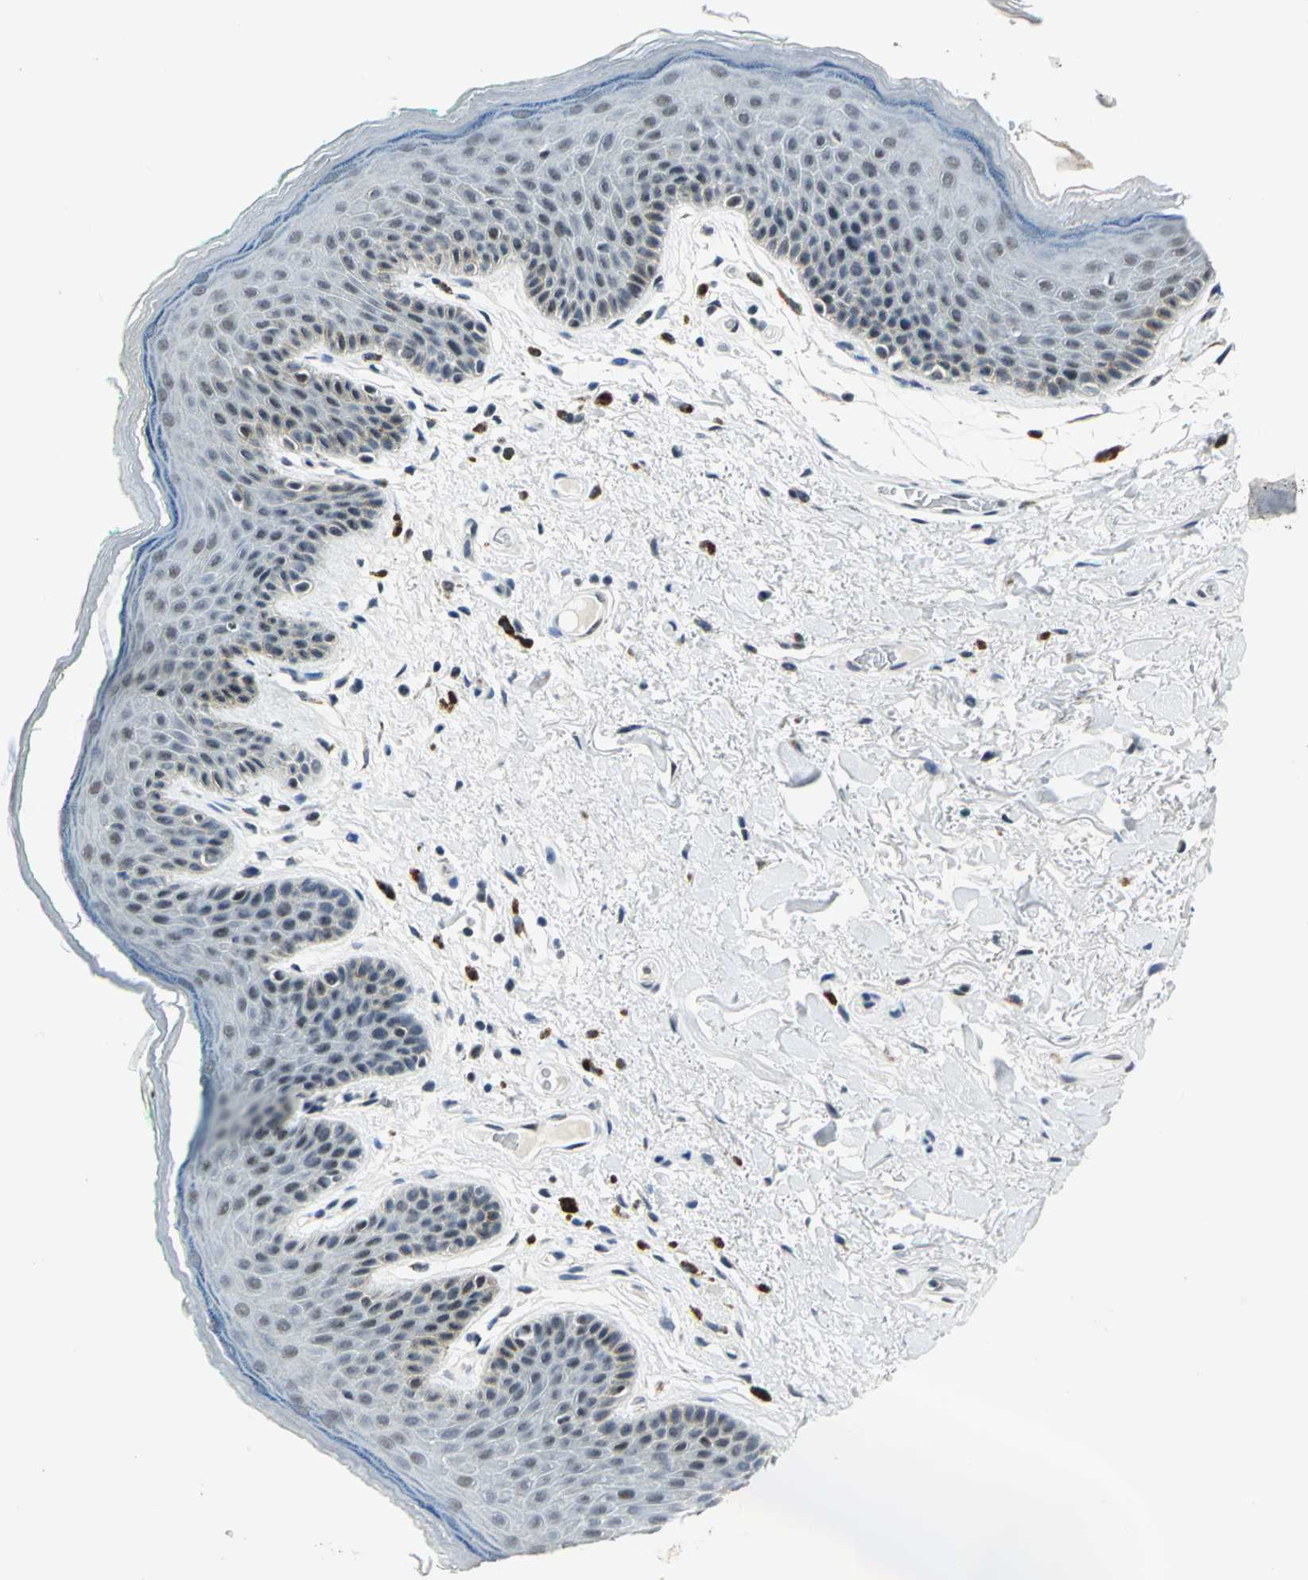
{"staining": {"intensity": "weak", "quantity": "25%-75%", "location": "nuclear"}, "tissue": "skin", "cell_type": "Epidermal cells", "image_type": "normal", "snomed": [{"axis": "morphology", "description": "Normal tissue, NOS"}, {"axis": "topography", "description": "Anal"}], "caption": "Immunohistochemical staining of unremarkable skin exhibits weak nuclear protein positivity in approximately 25%-75% of epidermal cells.", "gene": "RAD17", "patient": {"sex": "male", "age": 74}}